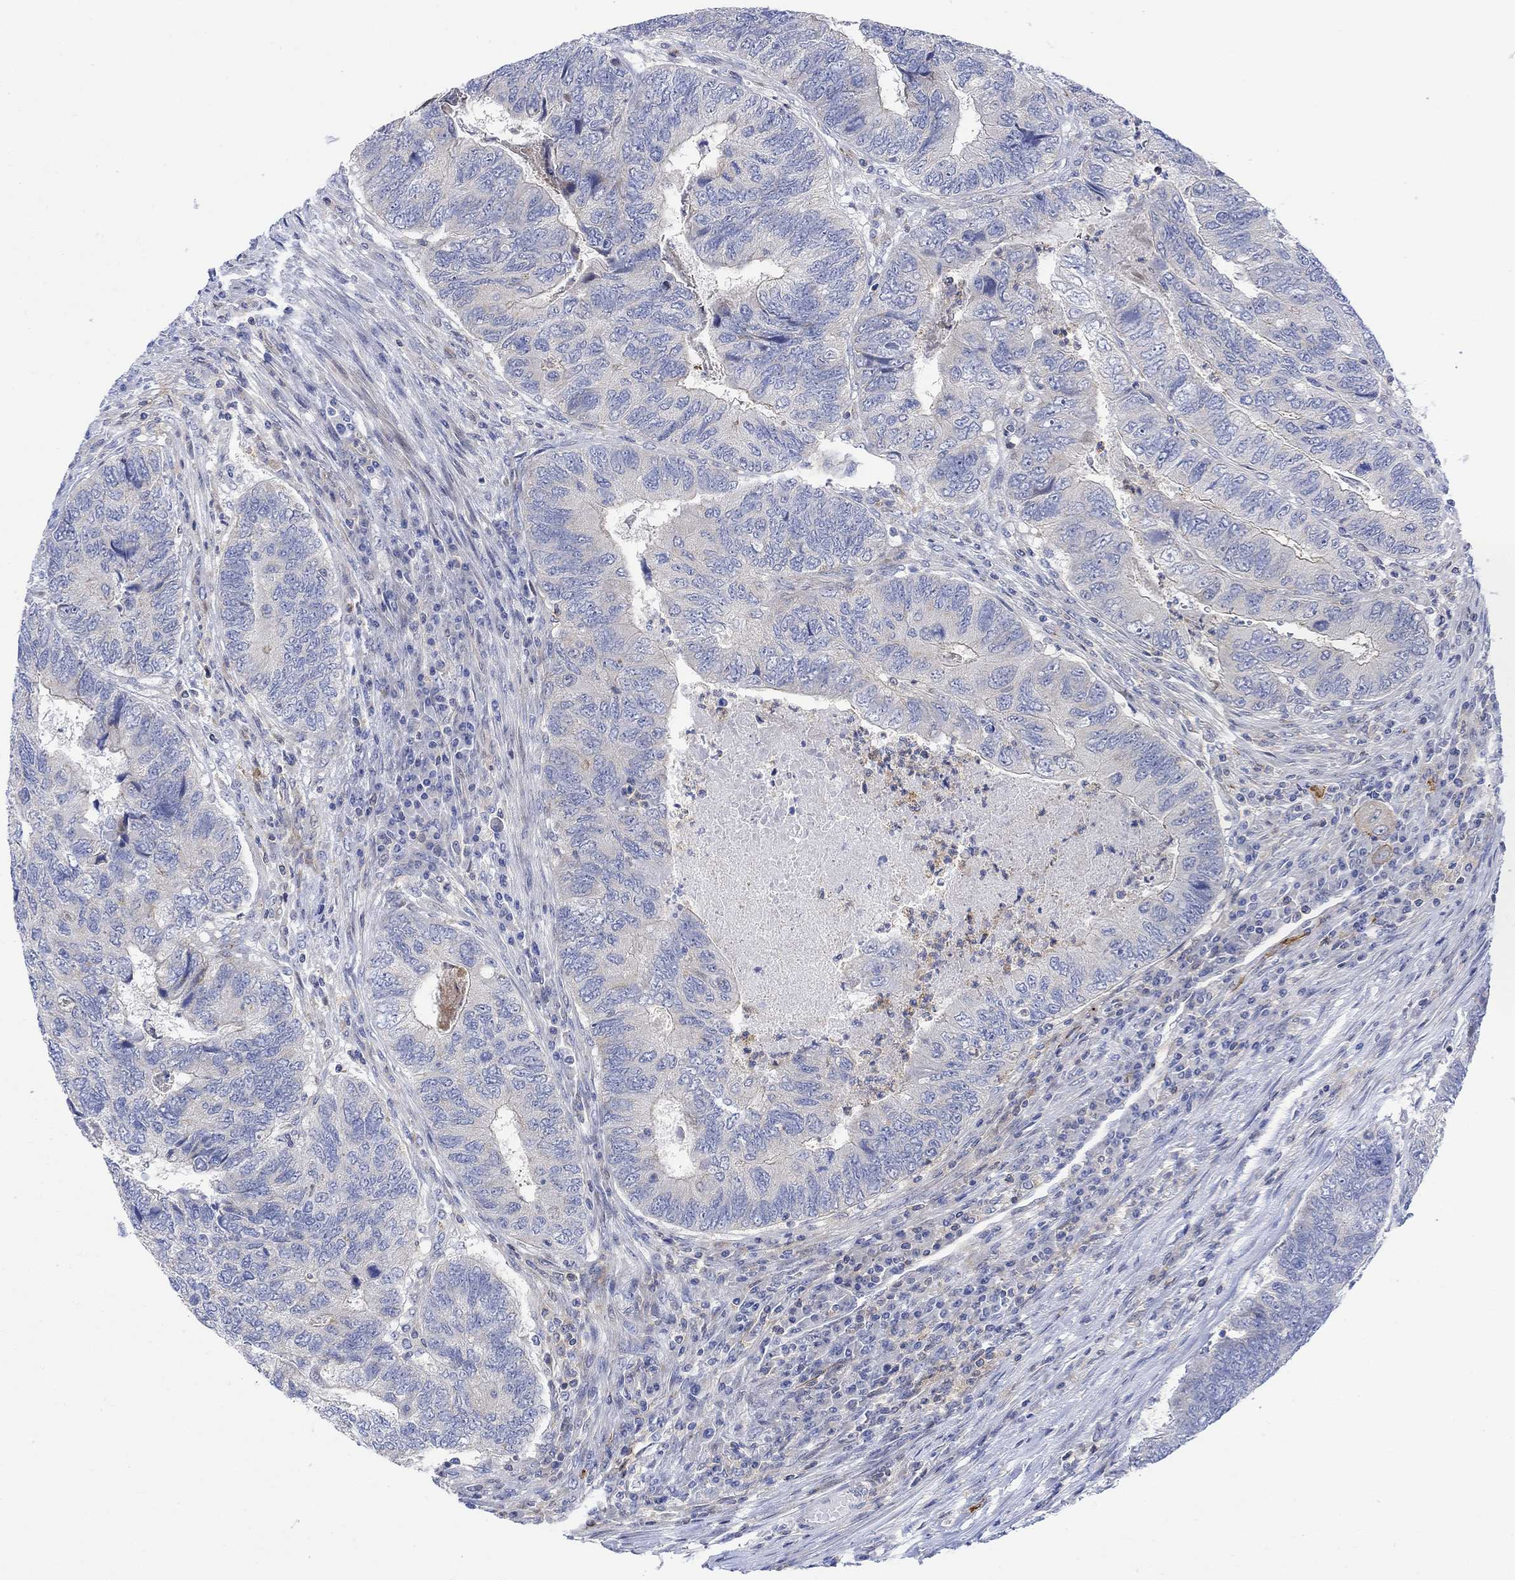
{"staining": {"intensity": "negative", "quantity": "none", "location": "none"}, "tissue": "colorectal cancer", "cell_type": "Tumor cells", "image_type": "cancer", "snomed": [{"axis": "morphology", "description": "Adenocarcinoma, NOS"}, {"axis": "topography", "description": "Colon"}], "caption": "This image is of colorectal cancer (adenocarcinoma) stained with immunohistochemistry (IHC) to label a protein in brown with the nuclei are counter-stained blue. There is no staining in tumor cells. (IHC, brightfield microscopy, high magnification).", "gene": "ARSK", "patient": {"sex": "female", "age": 67}}